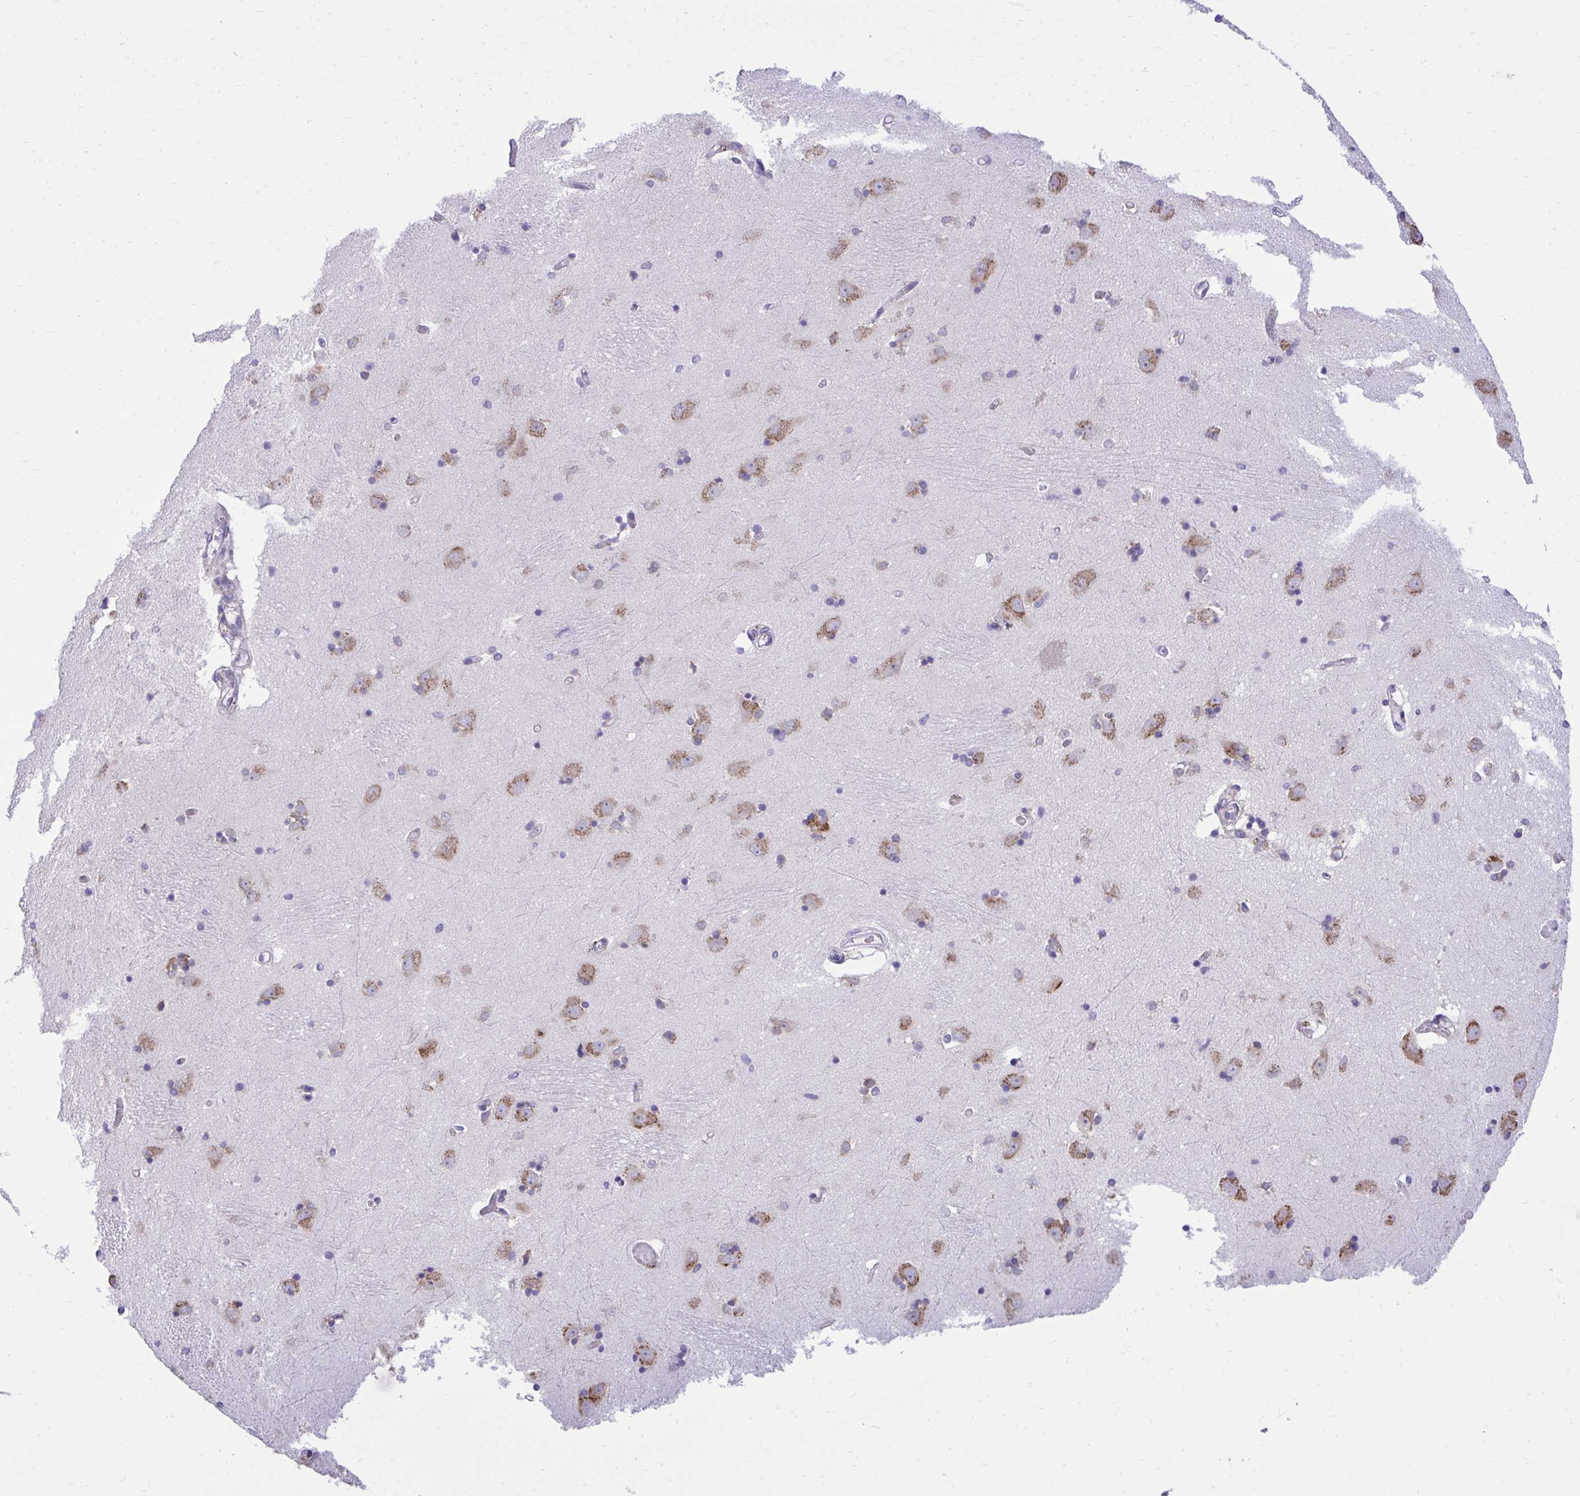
{"staining": {"intensity": "weak", "quantity": "<25%", "location": "cytoplasmic/membranous"}, "tissue": "caudate", "cell_type": "Glial cells", "image_type": "normal", "snomed": [{"axis": "morphology", "description": "Normal tissue, NOS"}, {"axis": "topography", "description": "Lateral ventricle wall"}, {"axis": "topography", "description": "Hippocampus"}], "caption": "Protein analysis of benign caudate exhibits no significant staining in glial cells. The staining is performed using DAB (3,3'-diaminobenzidine) brown chromogen with nuclei counter-stained in using hematoxylin.", "gene": "RPS15", "patient": {"sex": "female", "age": 63}}